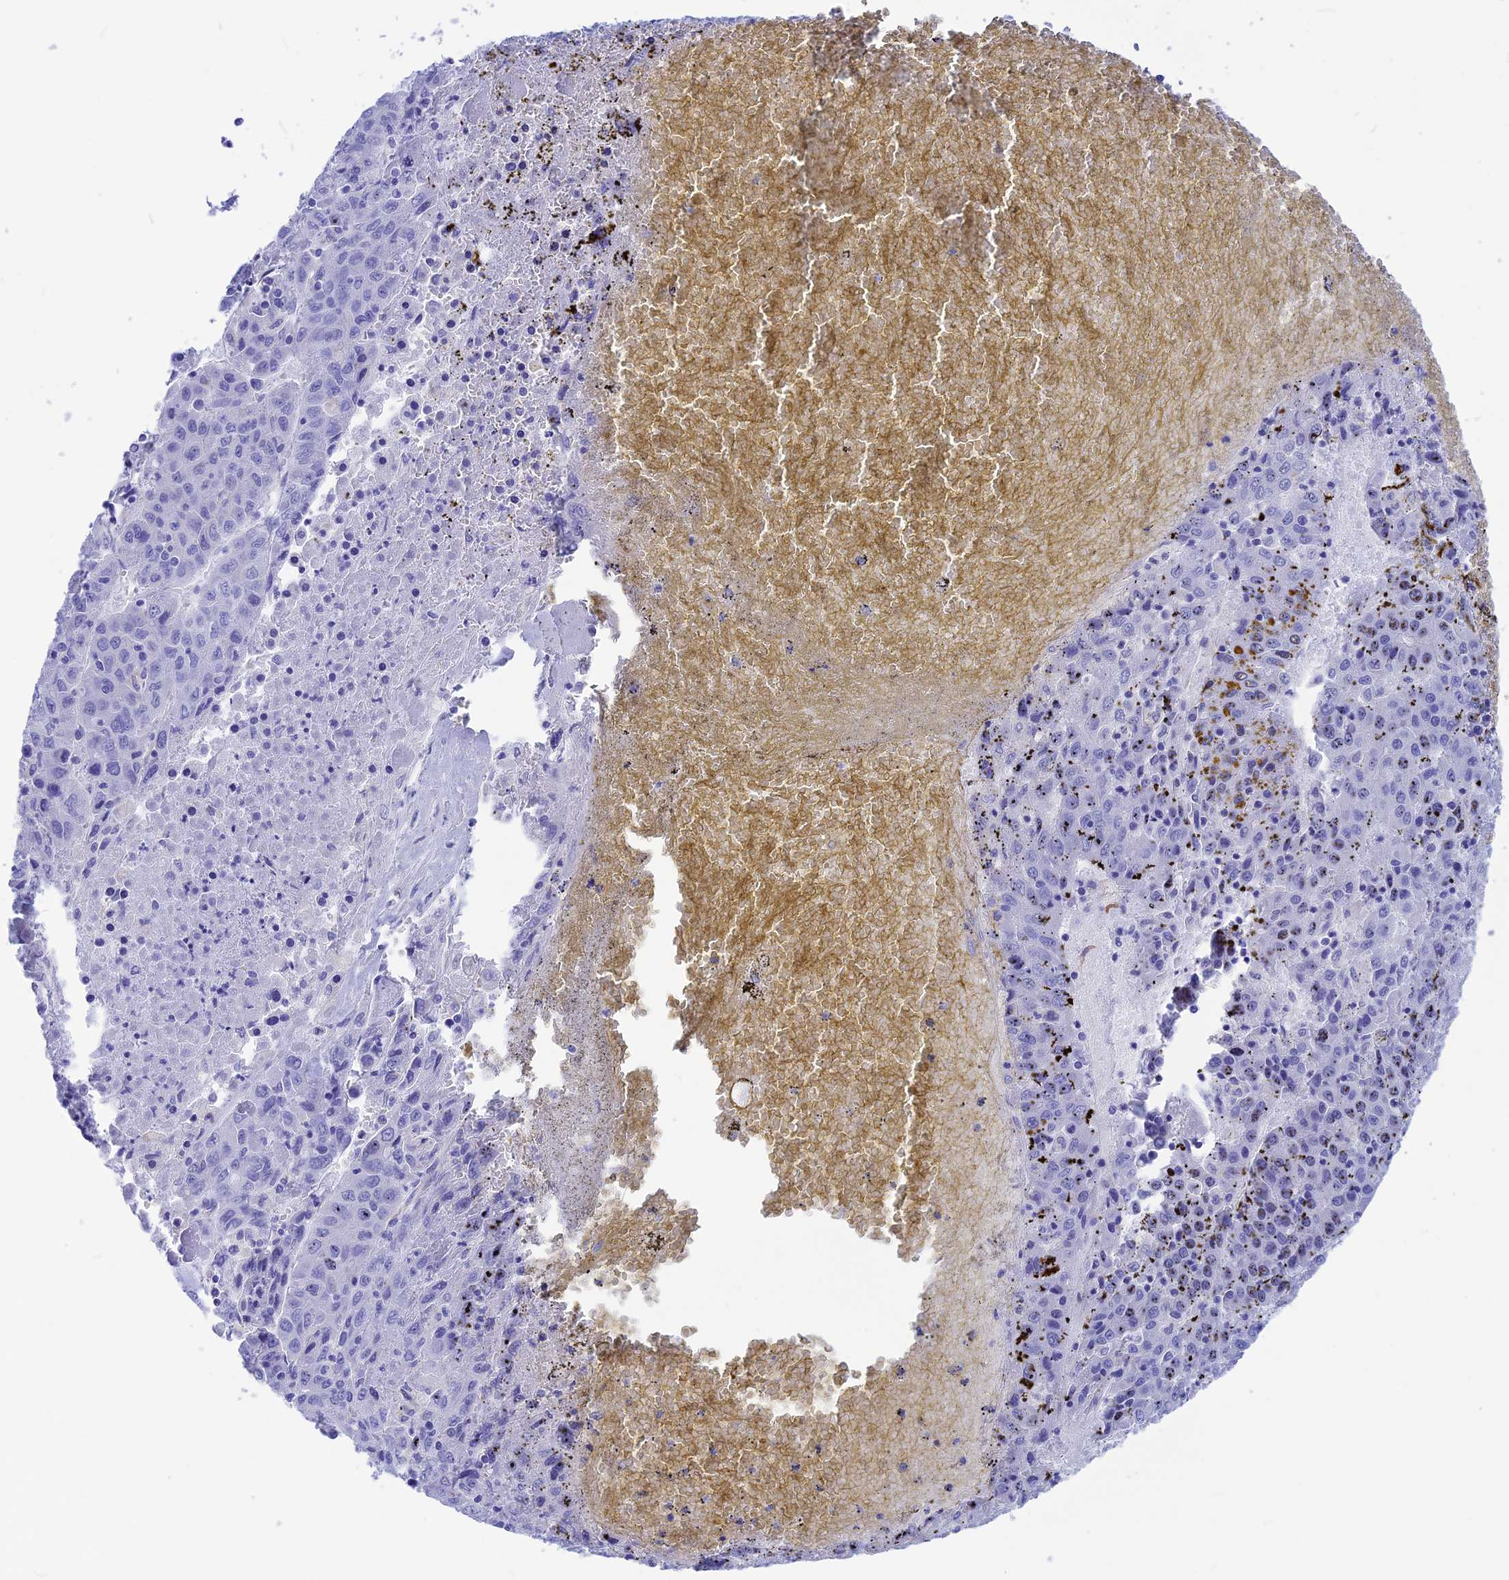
{"staining": {"intensity": "negative", "quantity": "none", "location": "none"}, "tissue": "liver cancer", "cell_type": "Tumor cells", "image_type": "cancer", "snomed": [{"axis": "morphology", "description": "Carcinoma, Hepatocellular, NOS"}, {"axis": "topography", "description": "Liver"}], "caption": "High magnification brightfield microscopy of liver cancer stained with DAB (3,3'-diaminobenzidine) (brown) and counterstained with hematoxylin (blue): tumor cells show no significant staining.", "gene": "GNGT2", "patient": {"sex": "female", "age": 53}}